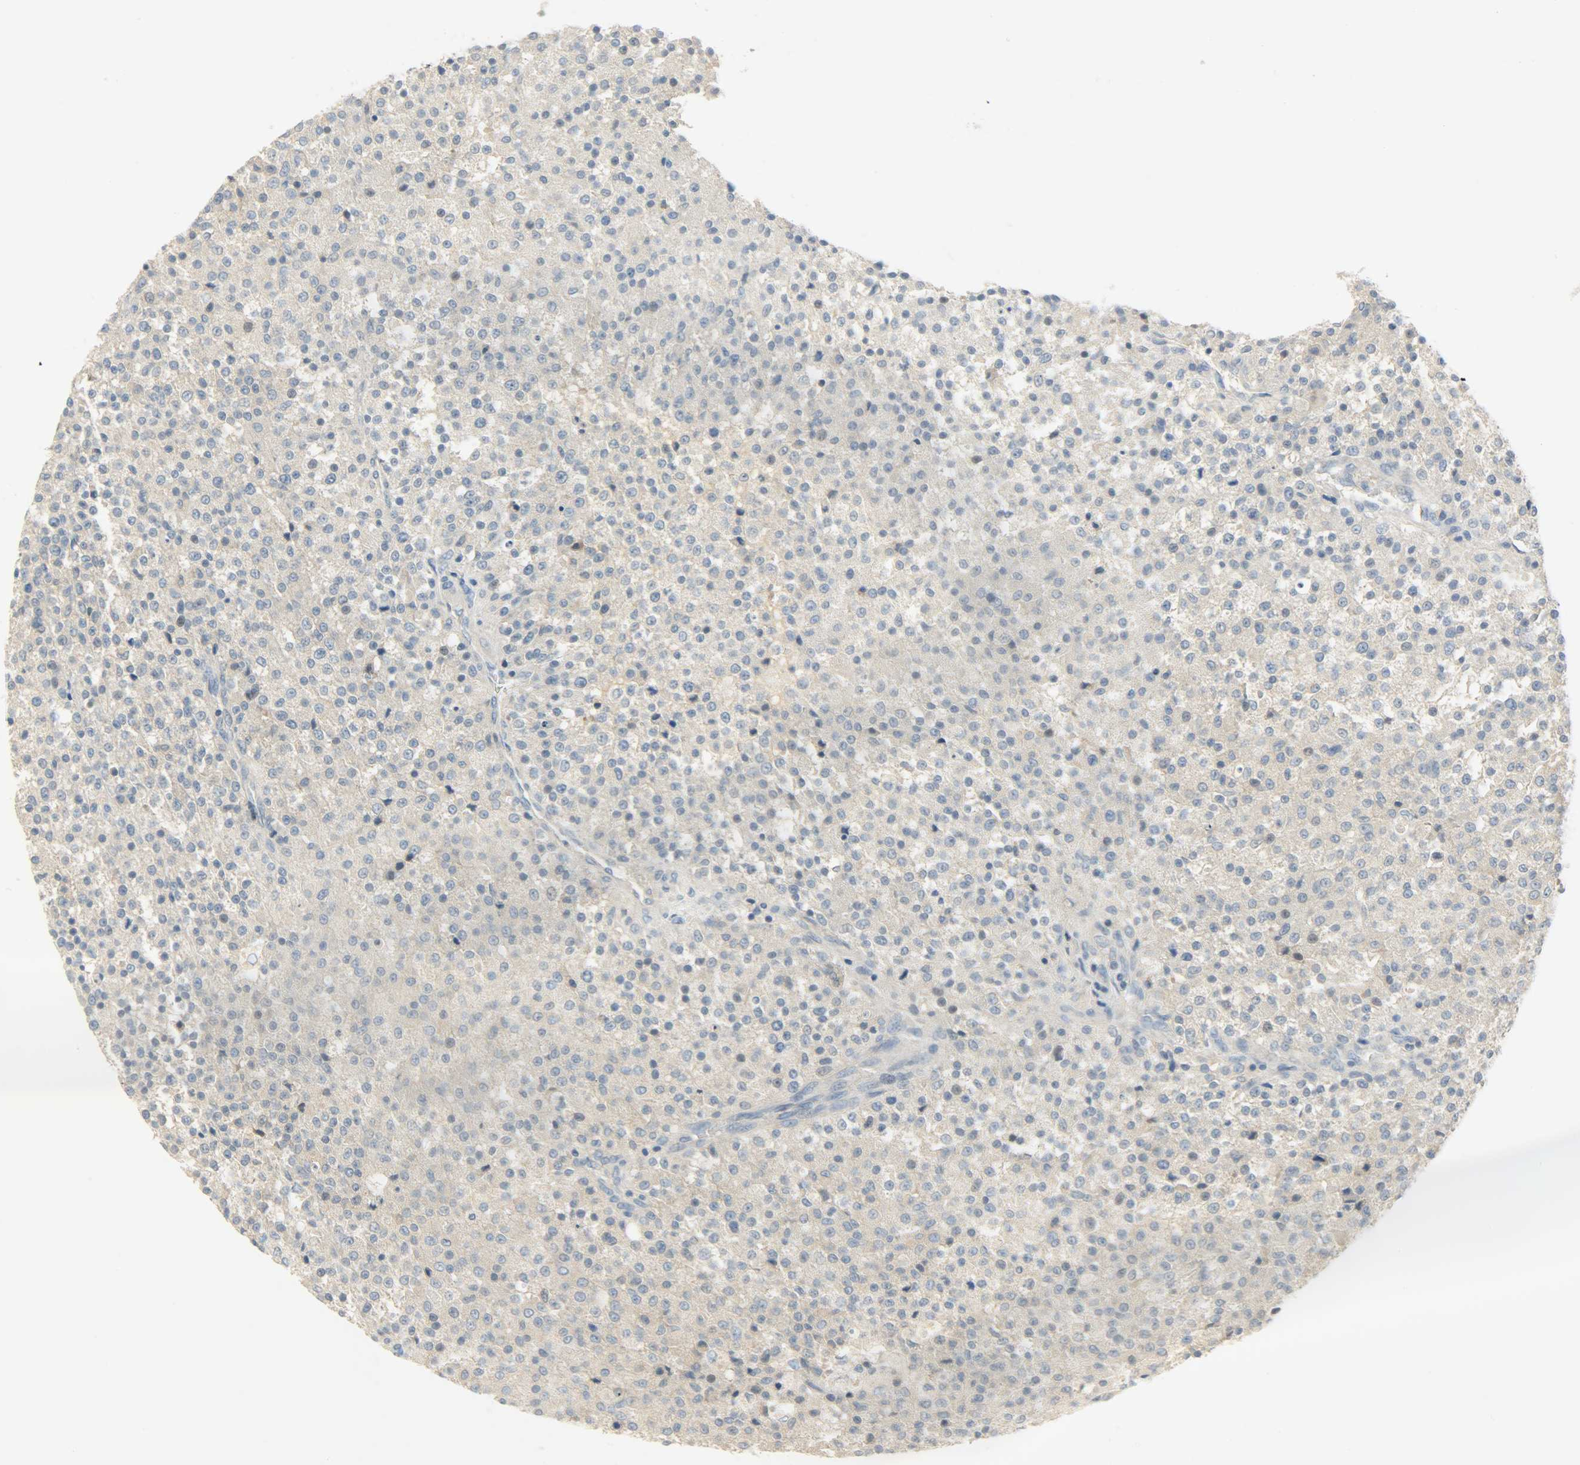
{"staining": {"intensity": "weak", "quantity": "25%-75%", "location": "cytoplasmic/membranous"}, "tissue": "testis cancer", "cell_type": "Tumor cells", "image_type": "cancer", "snomed": [{"axis": "morphology", "description": "Seminoma, NOS"}, {"axis": "topography", "description": "Testis"}], "caption": "Tumor cells demonstrate low levels of weak cytoplasmic/membranous expression in approximately 25%-75% of cells in seminoma (testis).", "gene": "DSG2", "patient": {"sex": "male", "age": 59}}